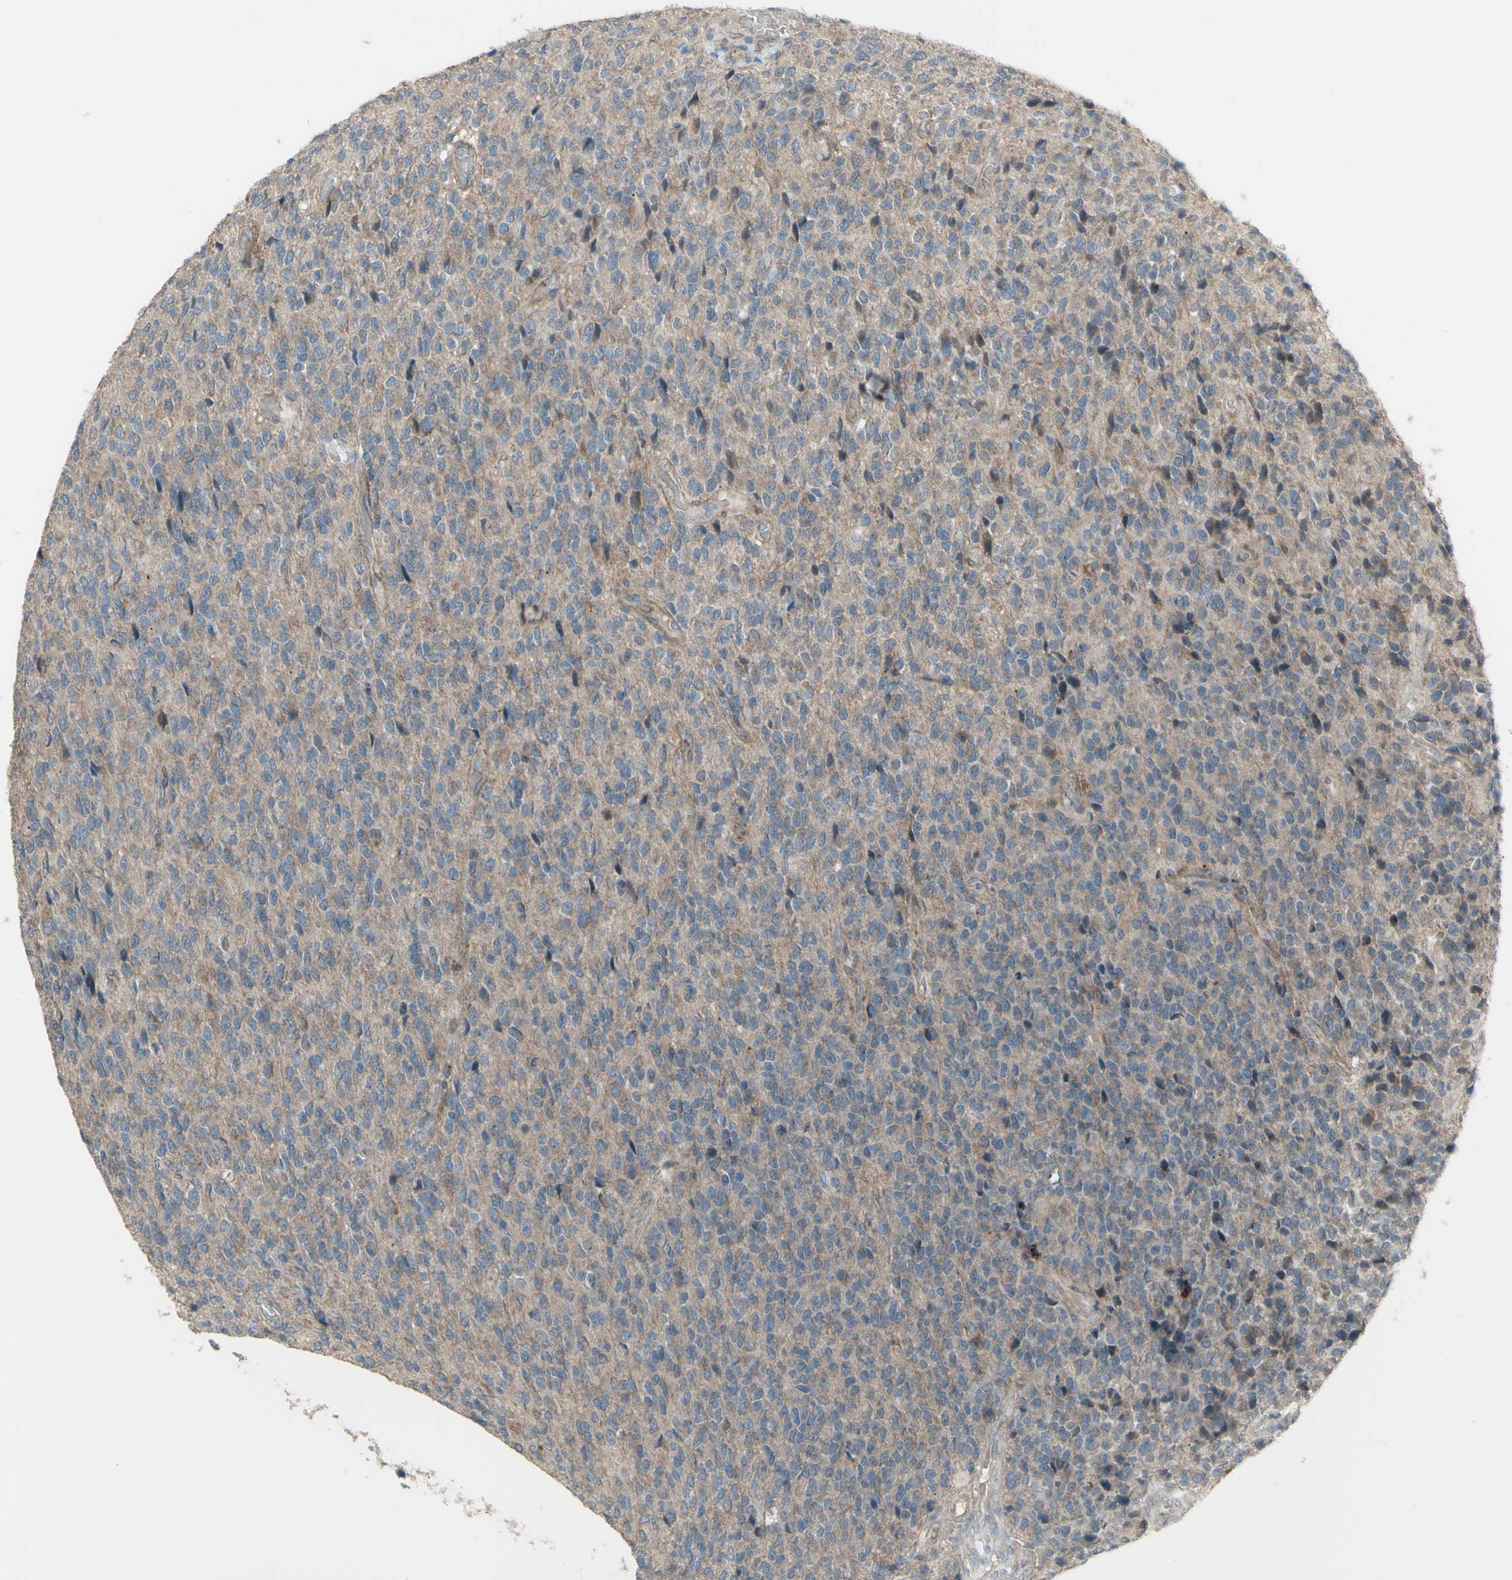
{"staining": {"intensity": "moderate", "quantity": ">75%", "location": "cytoplasmic/membranous"}, "tissue": "glioma", "cell_type": "Tumor cells", "image_type": "cancer", "snomed": [{"axis": "morphology", "description": "Glioma, malignant, High grade"}, {"axis": "topography", "description": "pancreas cauda"}], "caption": "Moderate cytoplasmic/membranous positivity for a protein is appreciated in approximately >75% of tumor cells of glioma using immunohistochemistry.", "gene": "GRAMD1B", "patient": {"sex": "male", "age": 60}}